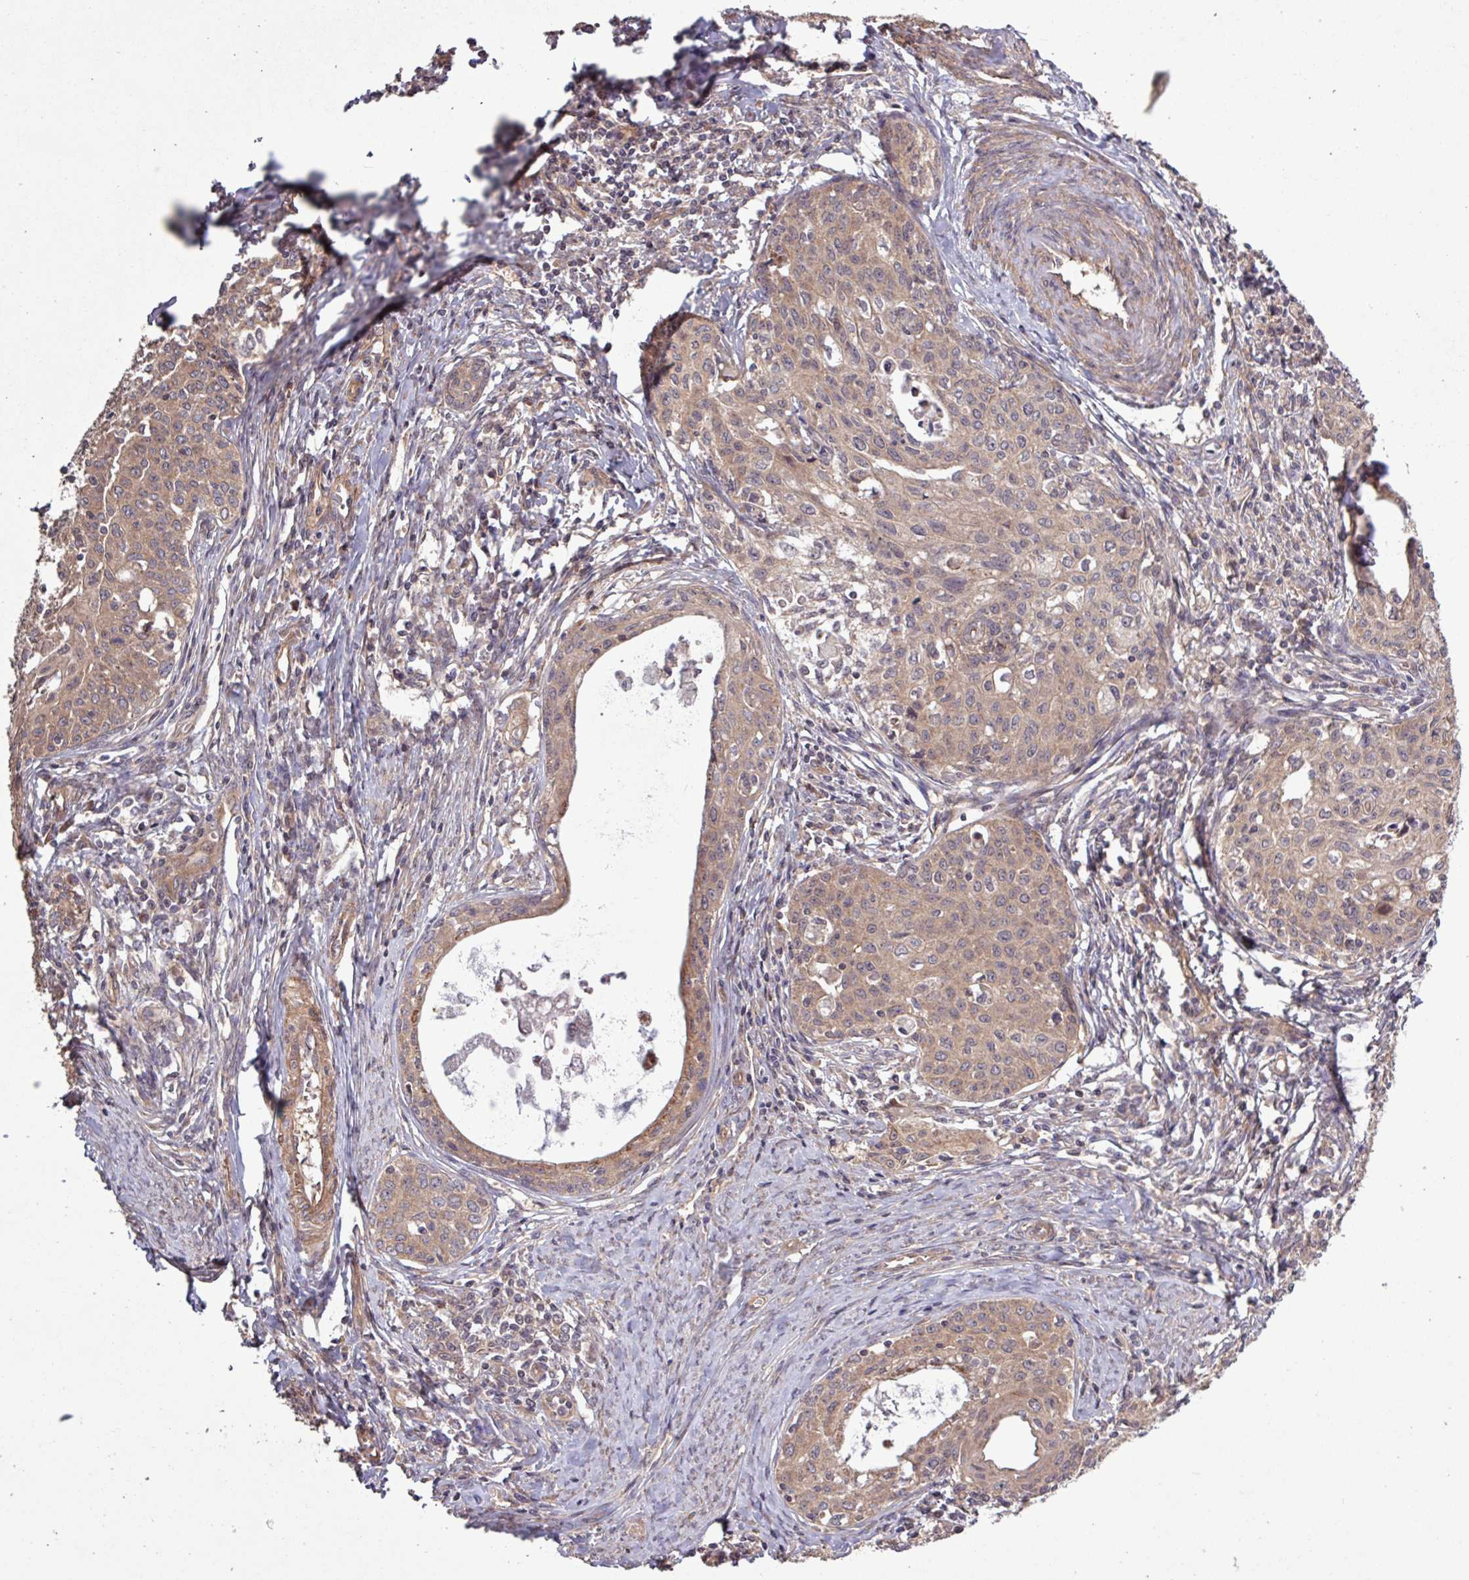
{"staining": {"intensity": "moderate", "quantity": ">75%", "location": "cytoplasmic/membranous"}, "tissue": "cervical cancer", "cell_type": "Tumor cells", "image_type": "cancer", "snomed": [{"axis": "morphology", "description": "Squamous cell carcinoma, NOS"}, {"axis": "morphology", "description": "Adenocarcinoma, NOS"}, {"axis": "topography", "description": "Cervix"}], "caption": "DAB (3,3'-diaminobenzidine) immunohistochemical staining of cervical cancer (adenocarcinoma) shows moderate cytoplasmic/membranous protein expression in about >75% of tumor cells.", "gene": "TRABD2A", "patient": {"sex": "female", "age": 52}}